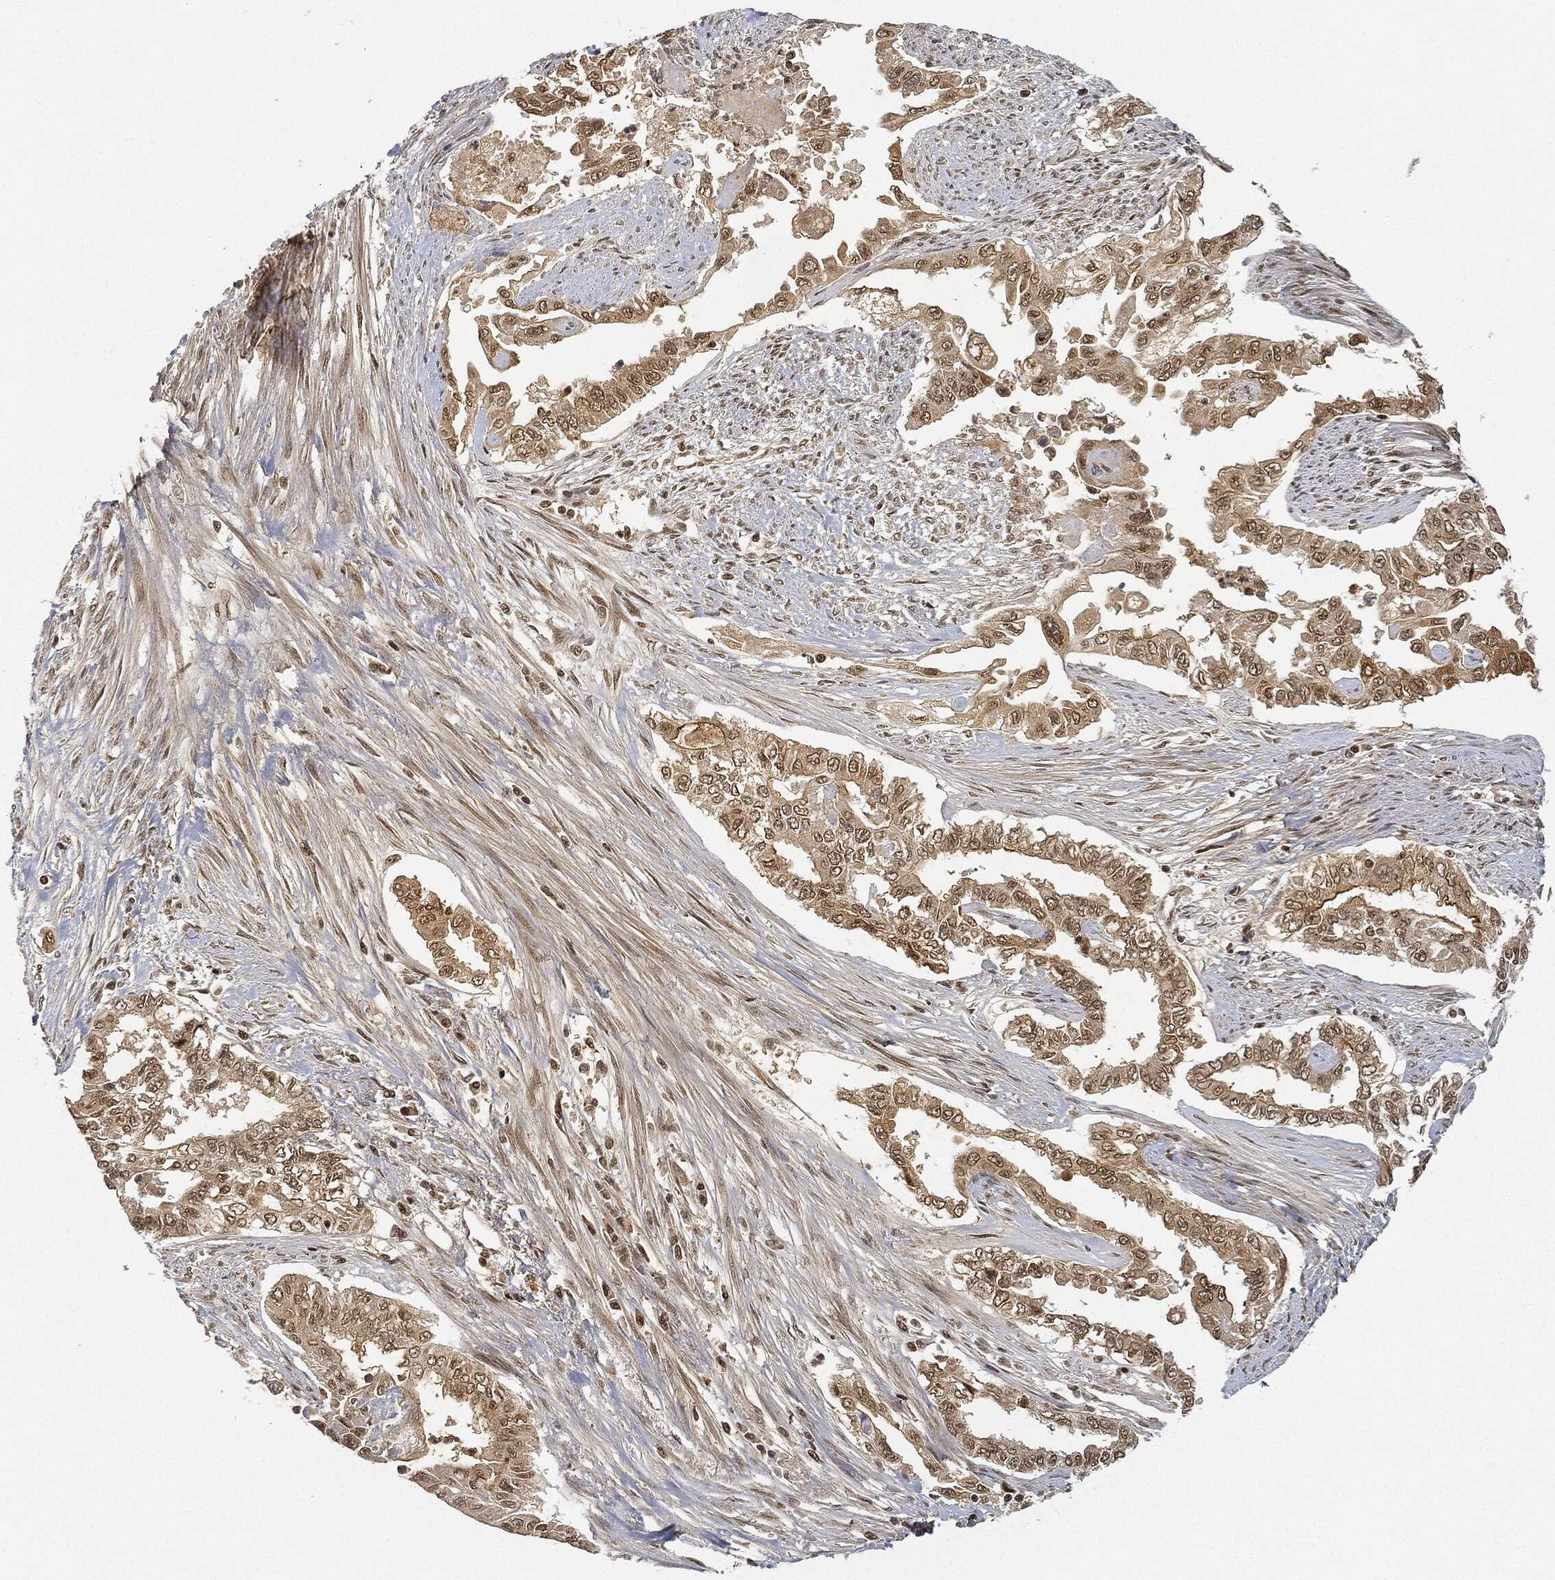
{"staining": {"intensity": "moderate", "quantity": "25%-75%", "location": "cytoplasmic/membranous,nuclear"}, "tissue": "endometrial cancer", "cell_type": "Tumor cells", "image_type": "cancer", "snomed": [{"axis": "morphology", "description": "Adenocarcinoma, NOS"}, {"axis": "topography", "description": "Uterus"}], "caption": "Adenocarcinoma (endometrial) stained for a protein (brown) displays moderate cytoplasmic/membranous and nuclear positive expression in approximately 25%-75% of tumor cells.", "gene": "CIB1", "patient": {"sex": "female", "age": 59}}